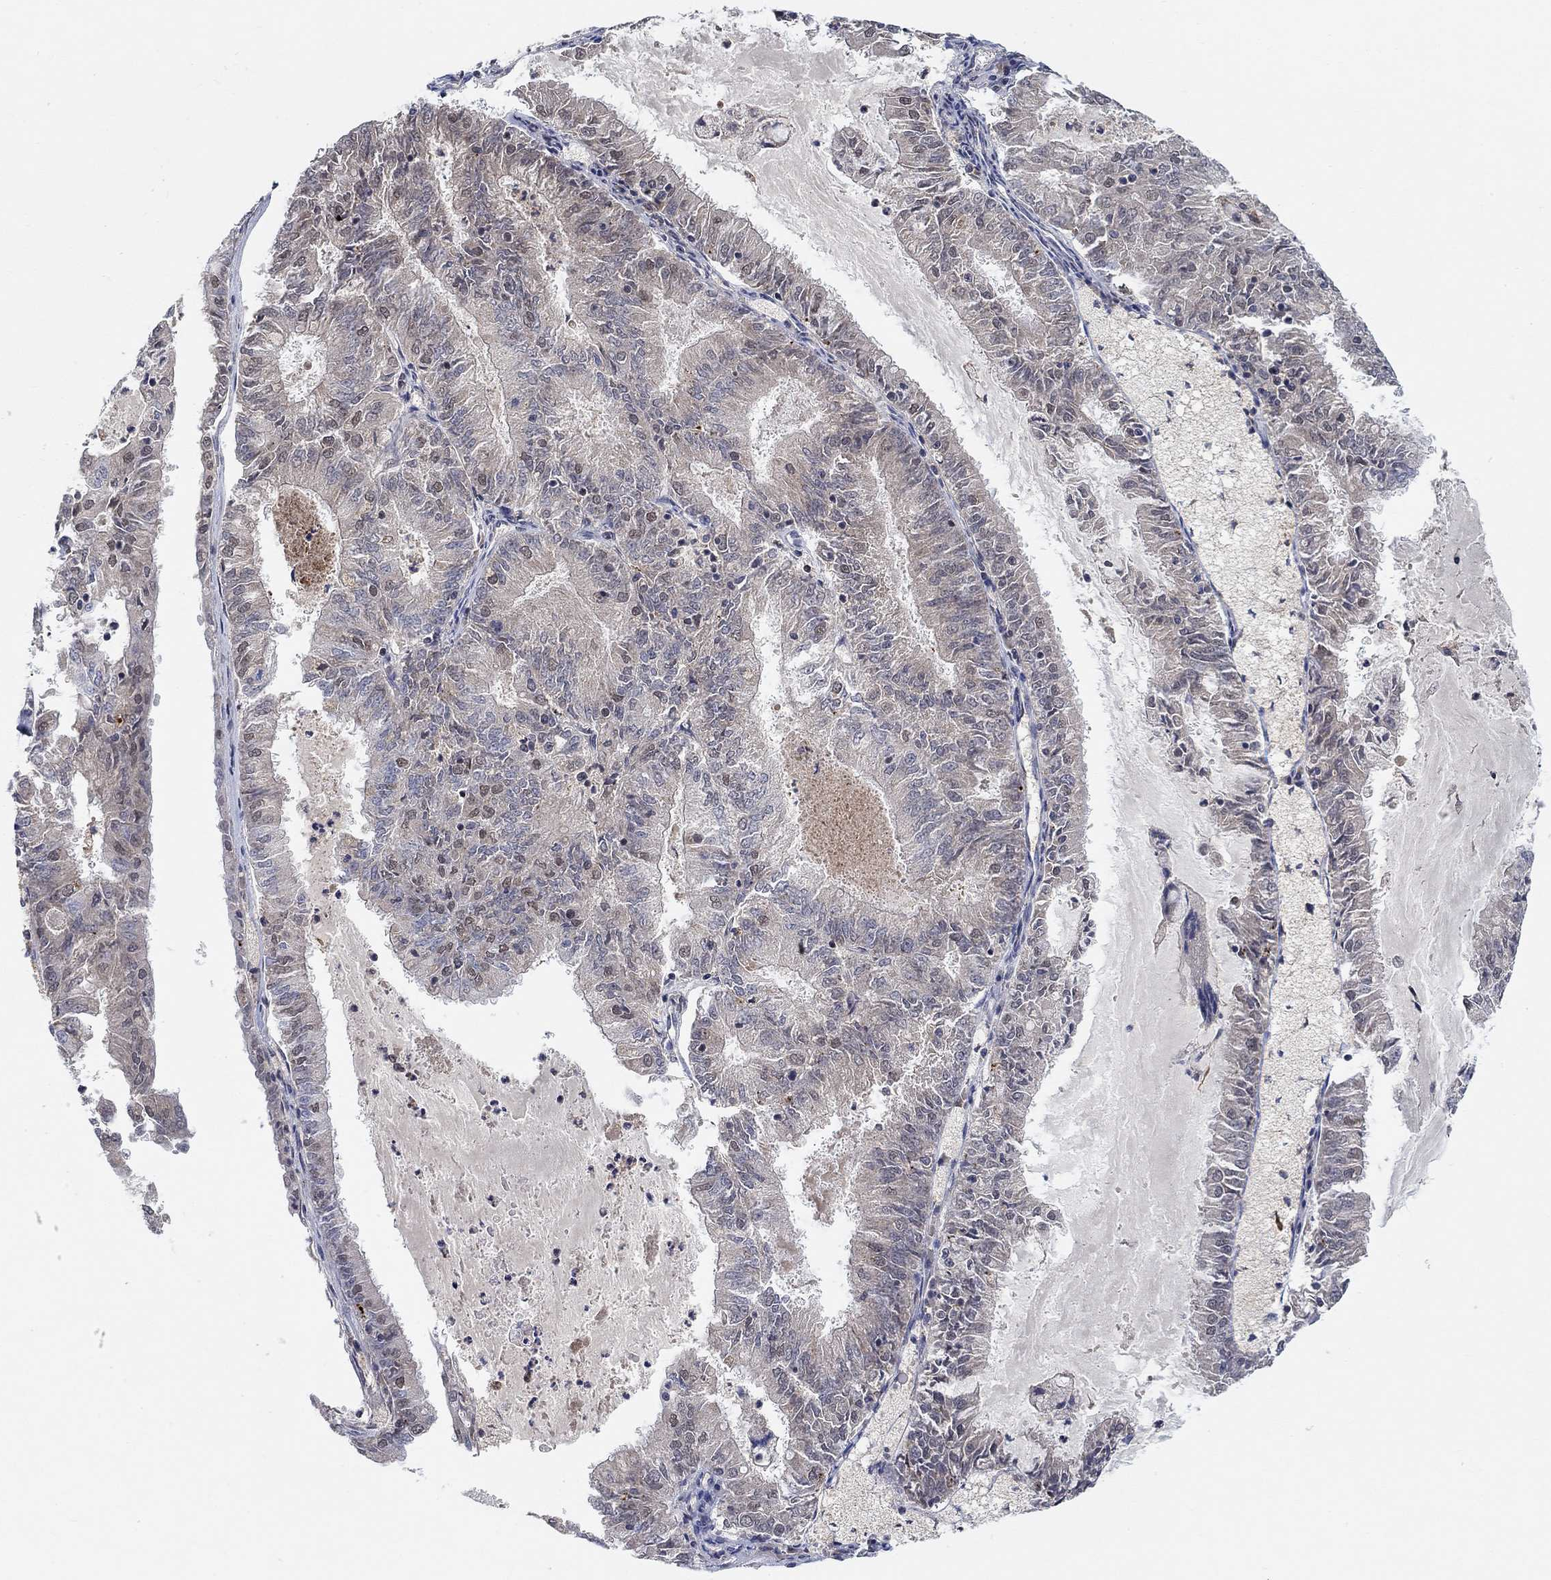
{"staining": {"intensity": "moderate", "quantity": "25%-75%", "location": "nuclear"}, "tissue": "endometrial cancer", "cell_type": "Tumor cells", "image_type": "cancer", "snomed": [{"axis": "morphology", "description": "Adenocarcinoma, NOS"}, {"axis": "topography", "description": "Endometrium"}], "caption": "Endometrial adenocarcinoma tissue exhibits moderate nuclear positivity in about 25%-75% of tumor cells (DAB (3,3'-diaminobenzidine) IHC with brightfield microscopy, high magnification).", "gene": "THAP8", "patient": {"sex": "female", "age": 57}}